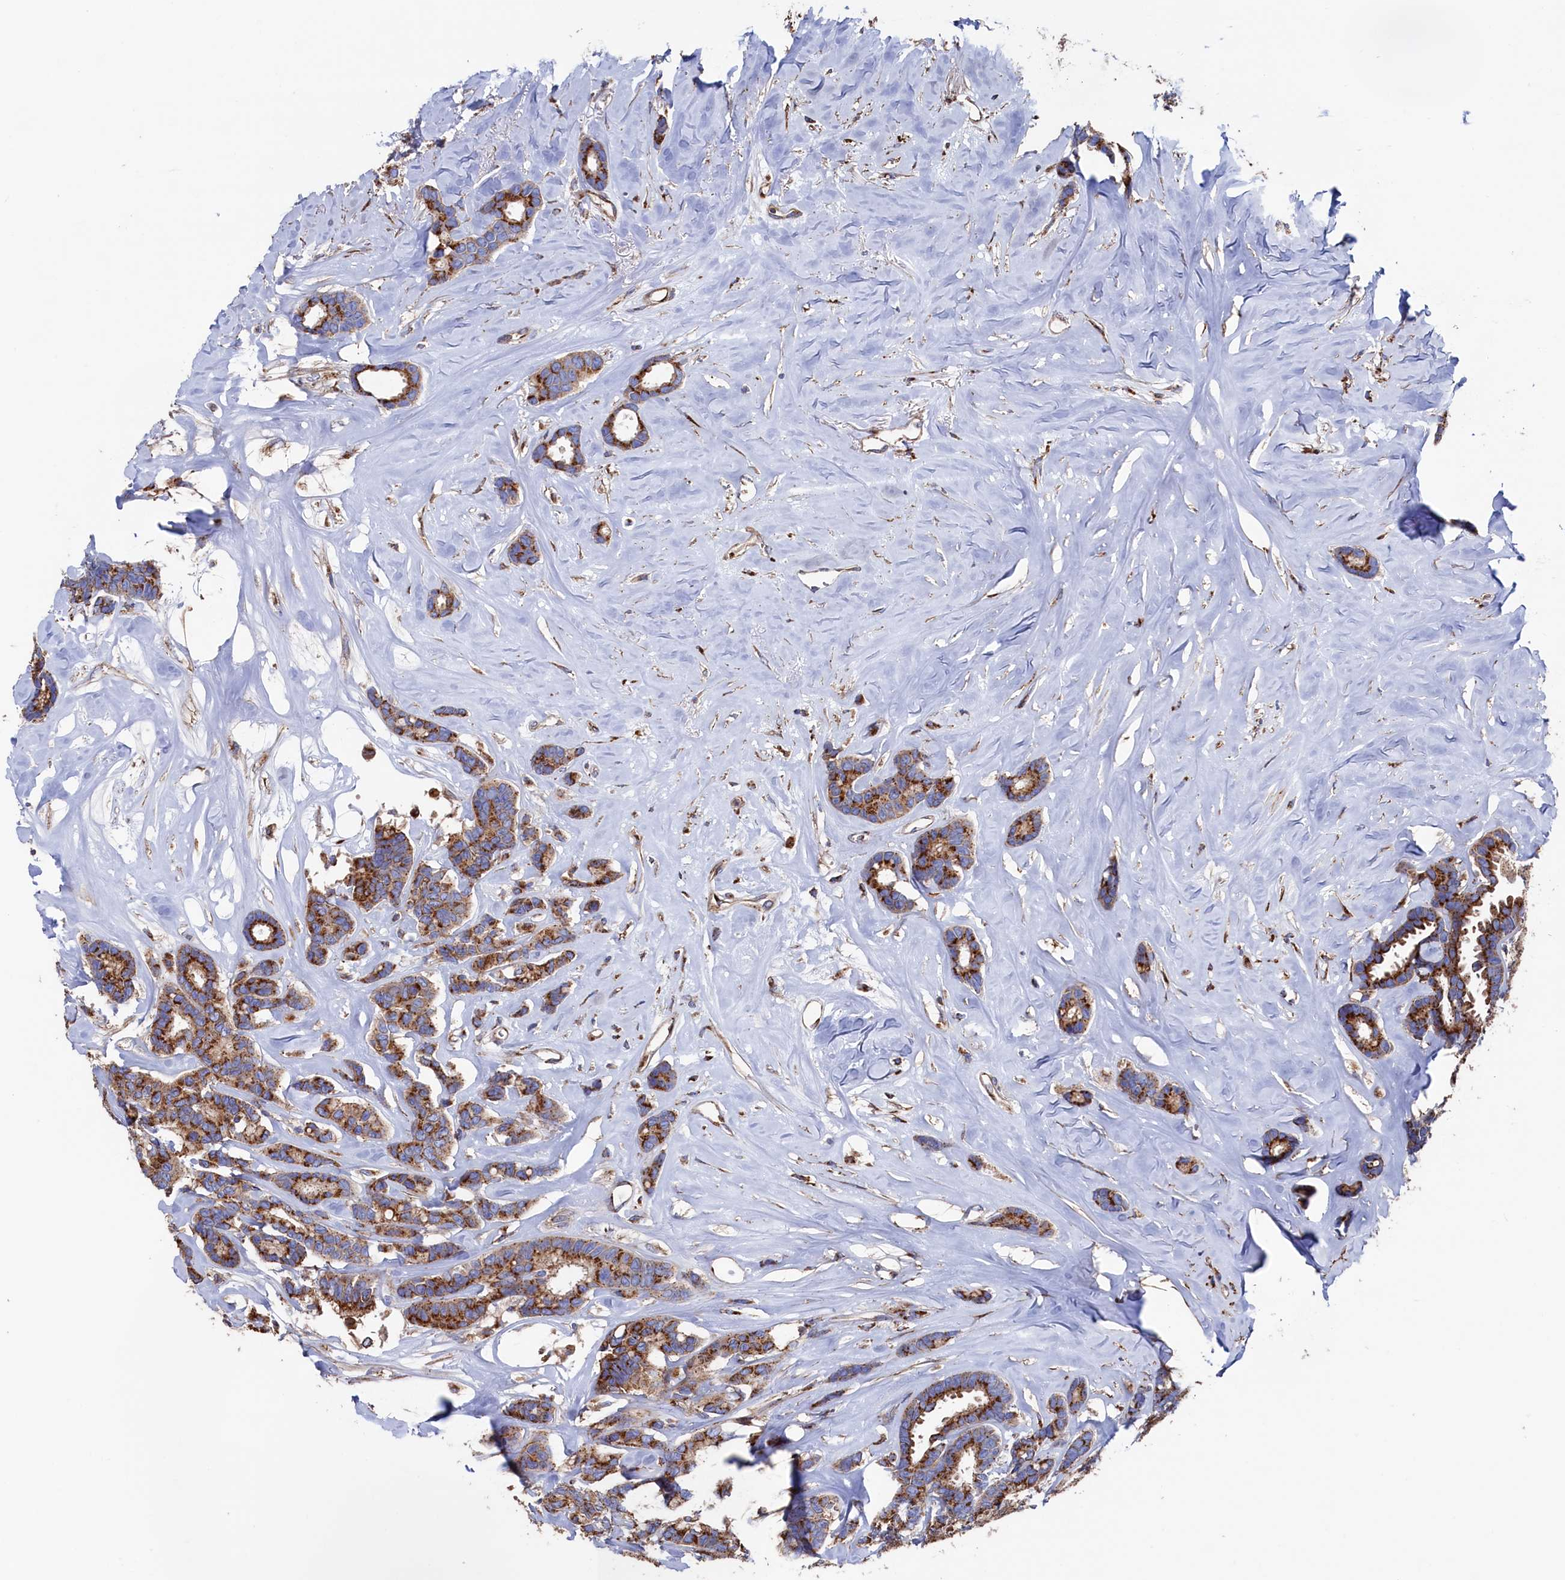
{"staining": {"intensity": "strong", "quantity": ">75%", "location": "cytoplasmic/membranous"}, "tissue": "breast cancer", "cell_type": "Tumor cells", "image_type": "cancer", "snomed": [{"axis": "morphology", "description": "Duct carcinoma"}, {"axis": "topography", "description": "Breast"}], "caption": "Immunohistochemical staining of human breast invasive ductal carcinoma demonstrates high levels of strong cytoplasmic/membranous positivity in approximately >75% of tumor cells.", "gene": "PRRC1", "patient": {"sex": "female", "age": 87}}